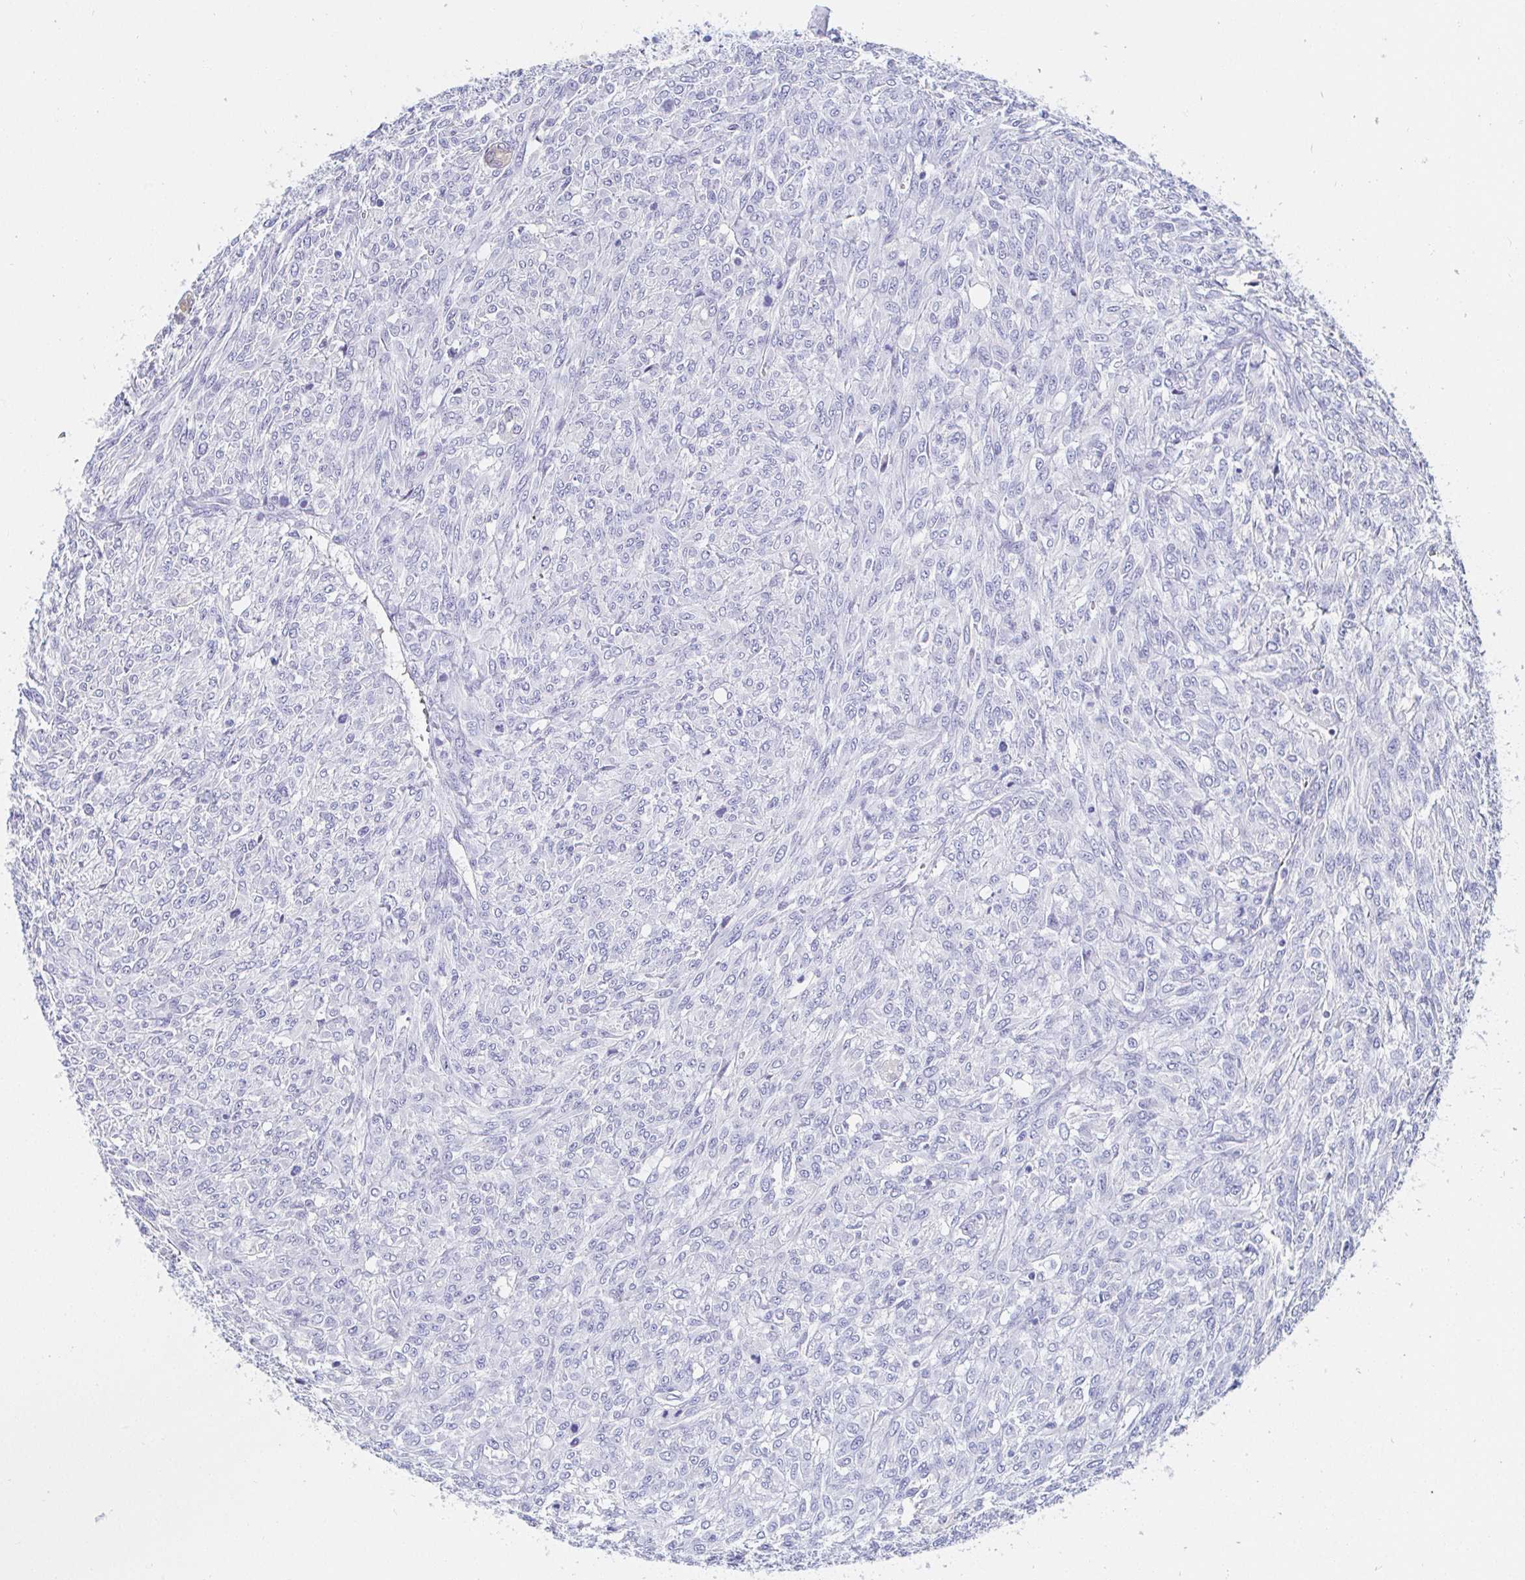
{"staining": {"intensity": "negative", "quantity": "none", "location": "none"}, "tissue": "renal cancer", "cell_type": "Tumor cells", "image_type": "cancer", "snomed": [{"axis": "morphology", "description": "Adenocarcinoma, NOS"}, {"axis": "topography", "description": "Kidney"}], "caption": "Tumor cells are negative for protein expression in human adenocarcinoma (renal).", "gene": "PDE6B", "patient": {"sex": "male", "age": 58}}